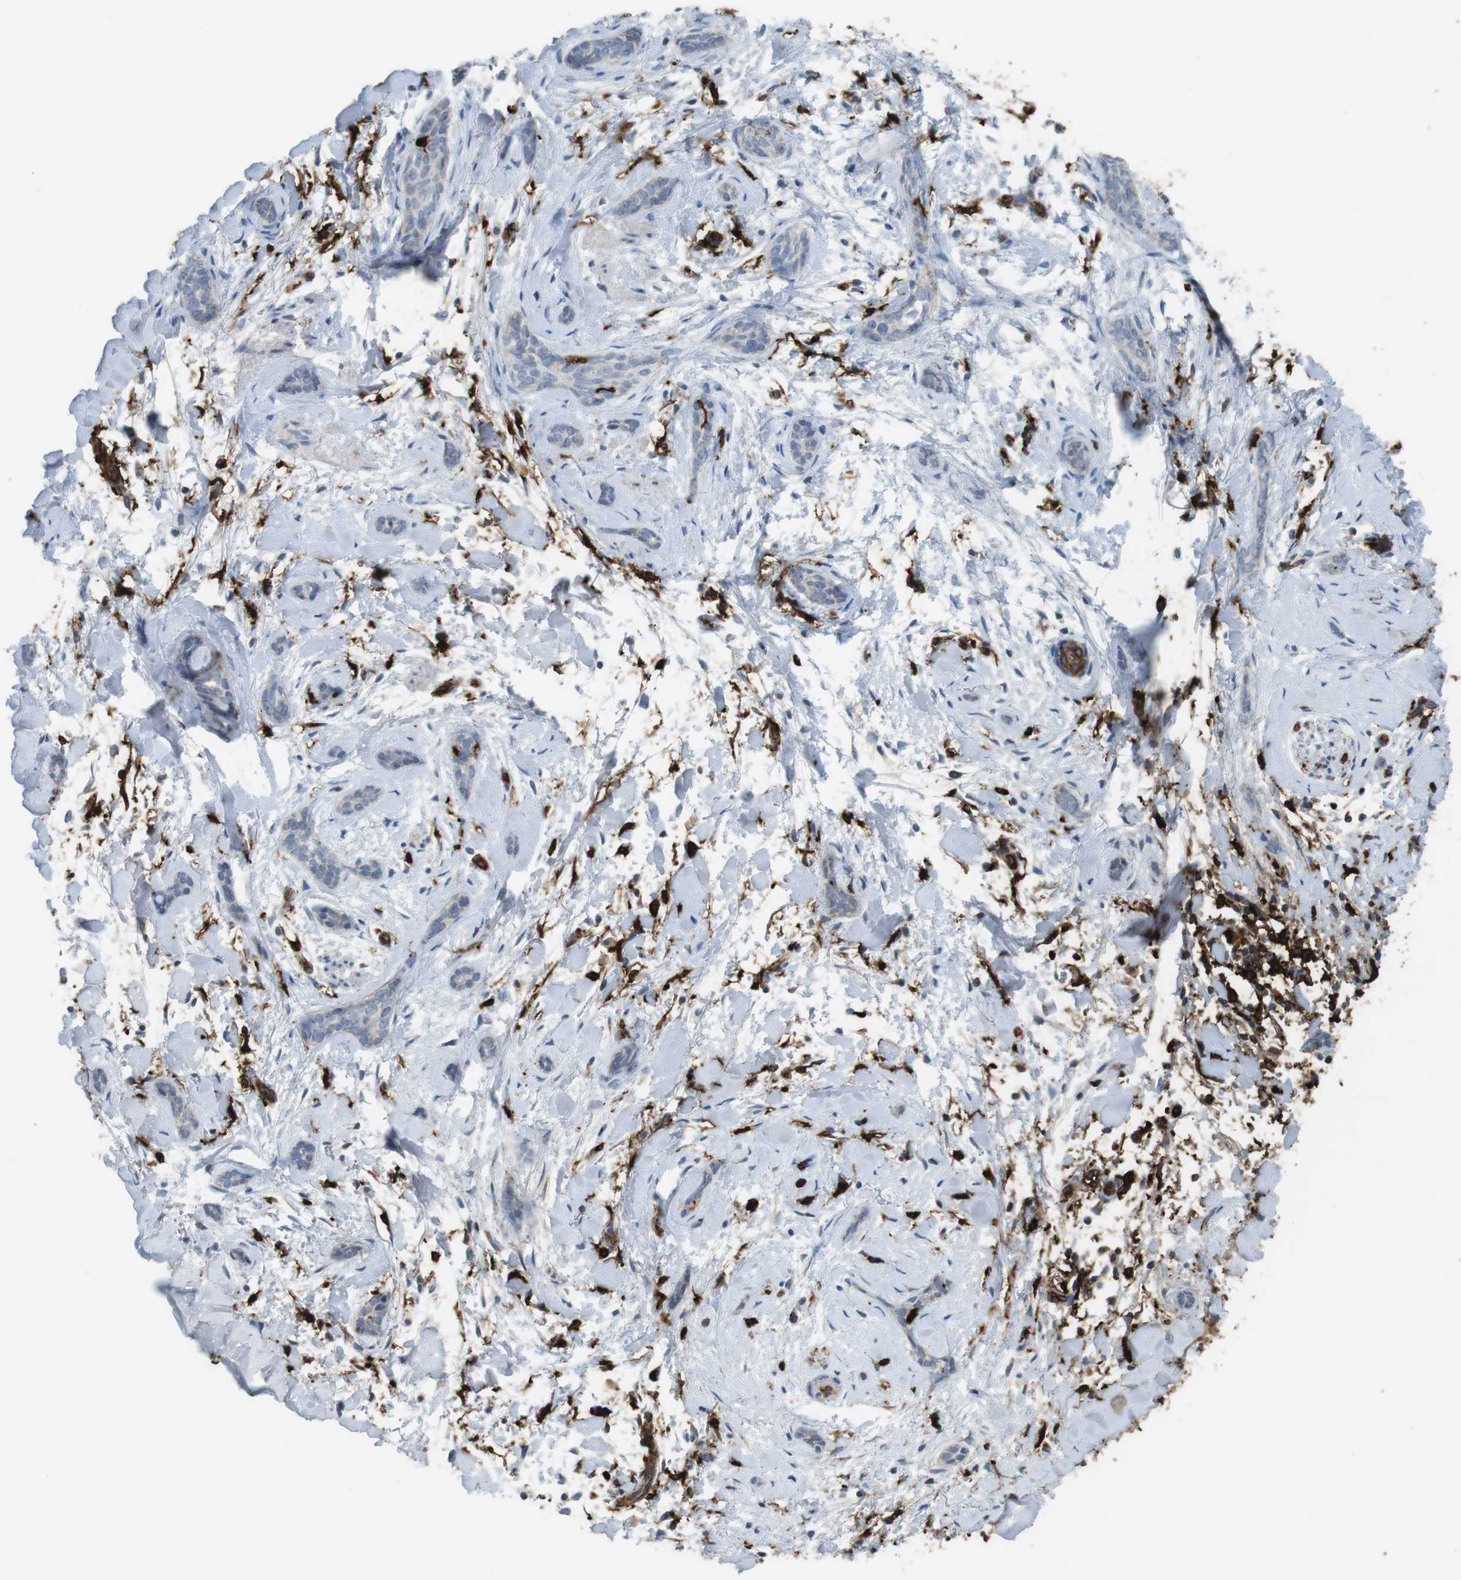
{"staining": {"intensity": "negative", "quantity": "none", "location": "none"}, "tissue": "skin cancer", "cell_type": "Tumor cells", "image_type": "cancer", "snomed": [{"axis": "morphology", "description": "Basal cell carcinoma"}, {"axis": "morphology", "description": "Adnexal tumor, benign"}, {"axis": "topography", "description": "Skin"}], "caption": "Protein analysis of benign adnexal tumor (skin) exhibits no significant staining in tumor cells.", "gene": "HLA-DRA", "patient": {"sex": "female", "age": 42}}